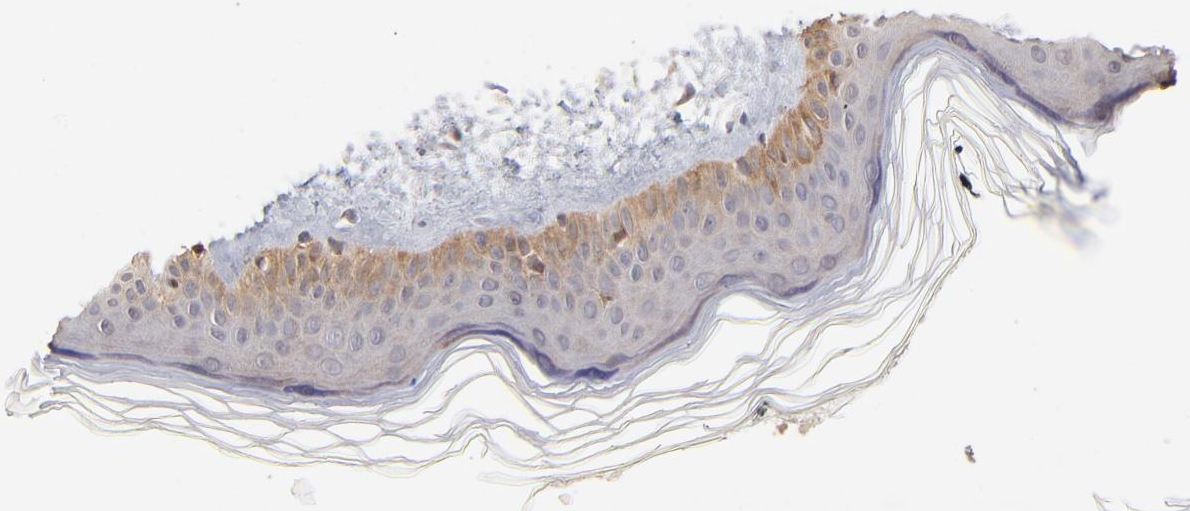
{"staining": {"intensity": "moderate", "quantity": ">75%", "location": "cytoplasmic/membranous"}, "tissue": "skin", "cell_type": "Fibroblasts", "image_type": "normal", "snomed": [{"axis": "morphology", "description": "Normal tissue, NOS"}, {"axis": "topography", "description": "Skin"}], "caption": "Immunohistochemistry histopathology image of unremarkable skin: human skin stained using immunohistochemistry exhibits medium levels of moderate protein expression localized specifically in the cytoplasmic/membranous of fibroblasts, appearing as a cytoplasmic/membranous brown color.", "gene": "IVNS1ABP", "patient": {"sex": "female", "age": 19}}